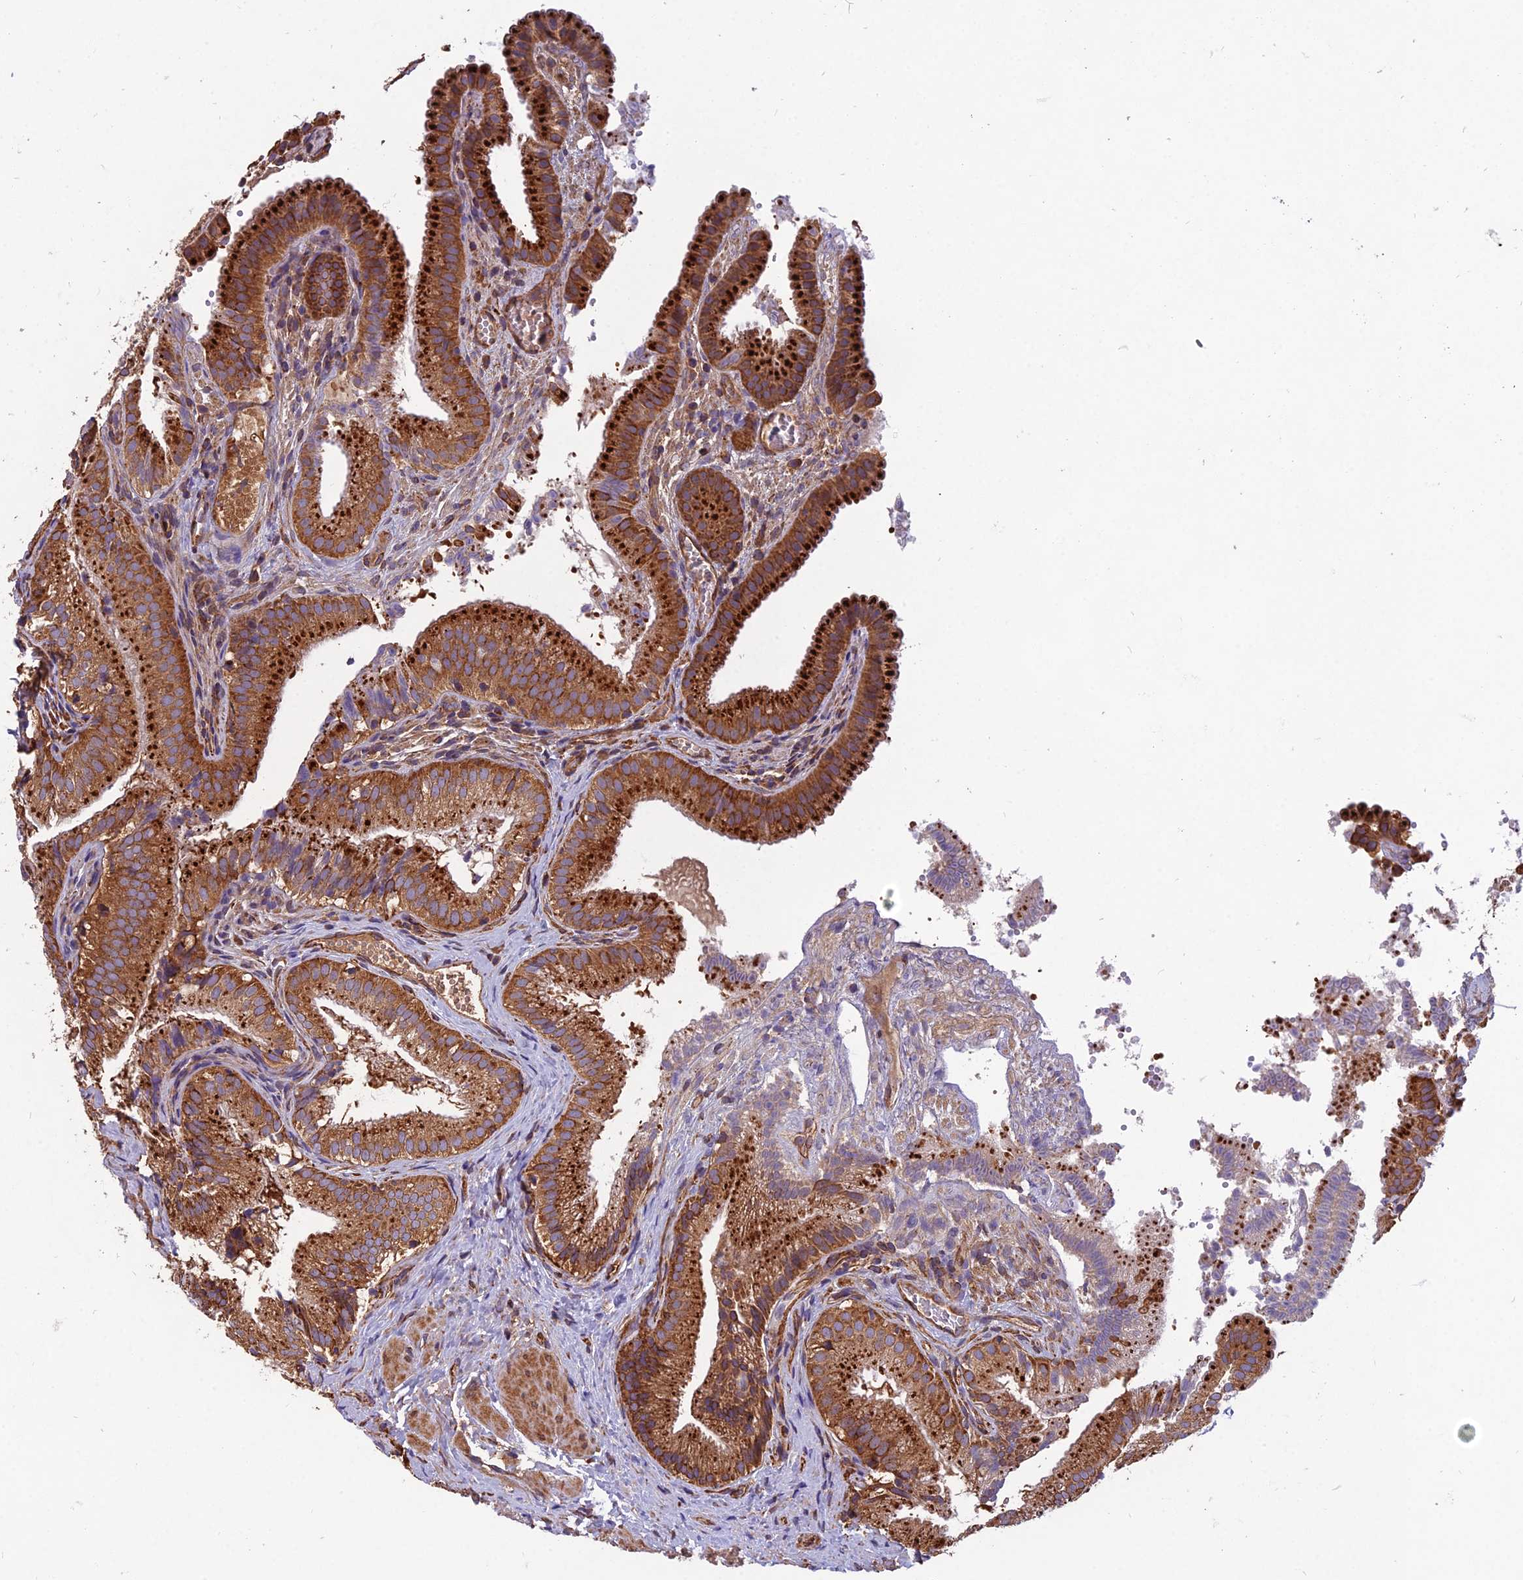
{"staining": {"intensity": "strong", "quantity": ">75%", "location": "cytoplasmic/membranous"}, "tissue": "gallbladder", "cell_type": "Glandular cells", "image_type": "normal", "snomed": [{"axis": "morphology", "description": "Normal tissue, NOS"}, {"axis": "topography", "description": "Gallbladder"}], "caption": "Human gallbladder stained for a protein (brown) exhibits strong cytoplasmic/membranous positive staining in approximately >75% of glandular cells.", "gene": "SPDL1", "patient": {"sex": "female", "age": 30}}